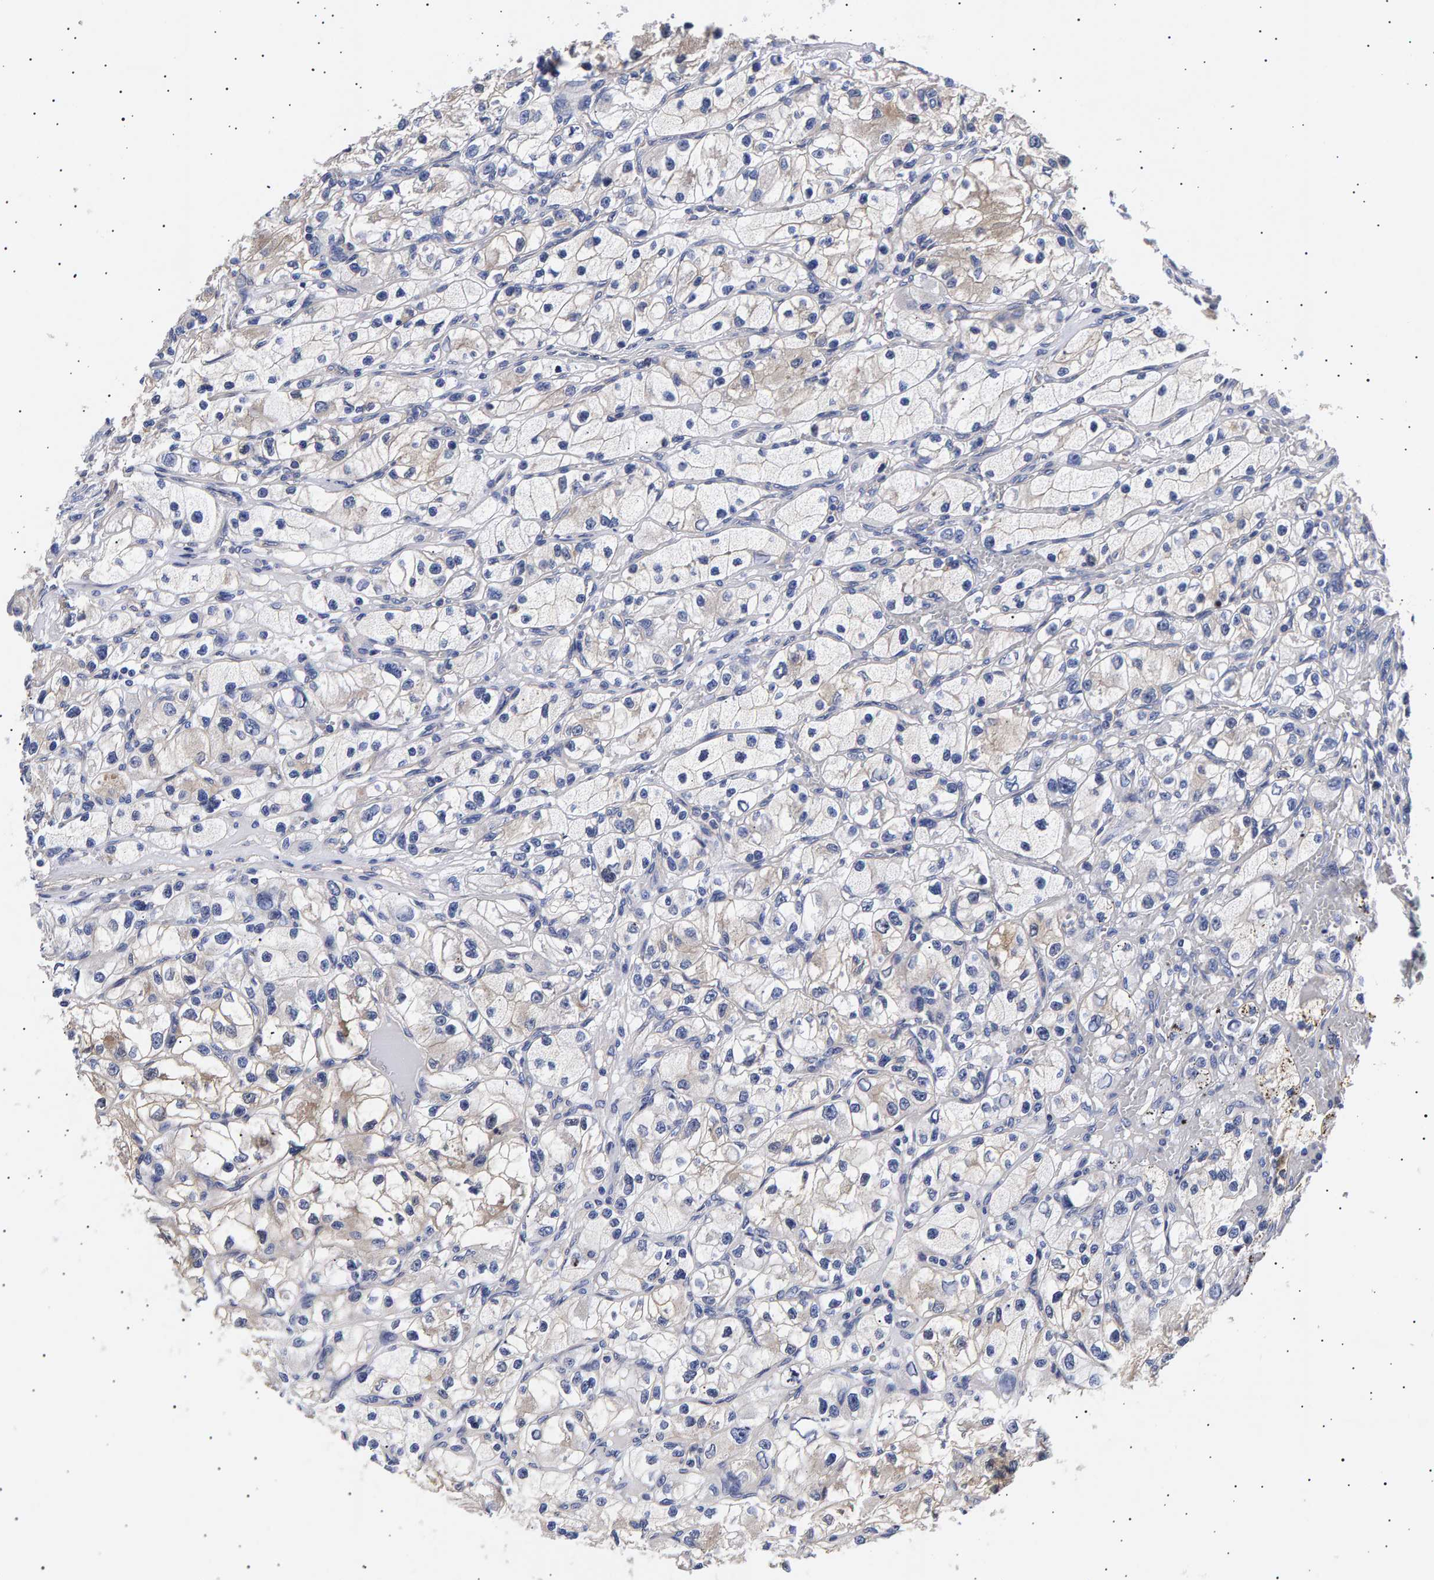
{"staining": {"intensity": "negative", "quantity": "none", "location": "none"}, "tissue": "renal cancer", "cell_type": "Tumor cells", "image_type": "cancer", "snomed": [{"axis": "morphology", "description": "Adenocarcinoma, NOS"}, {"axis": "topography", "description": "Kidney"}], "caption": "Immunohistochemistry (IHC) of human renal cancer demonstrates no positivity in tumor cells.", "gene": "ANKRD40", "patient": {"sex": "female", "age": 57}}